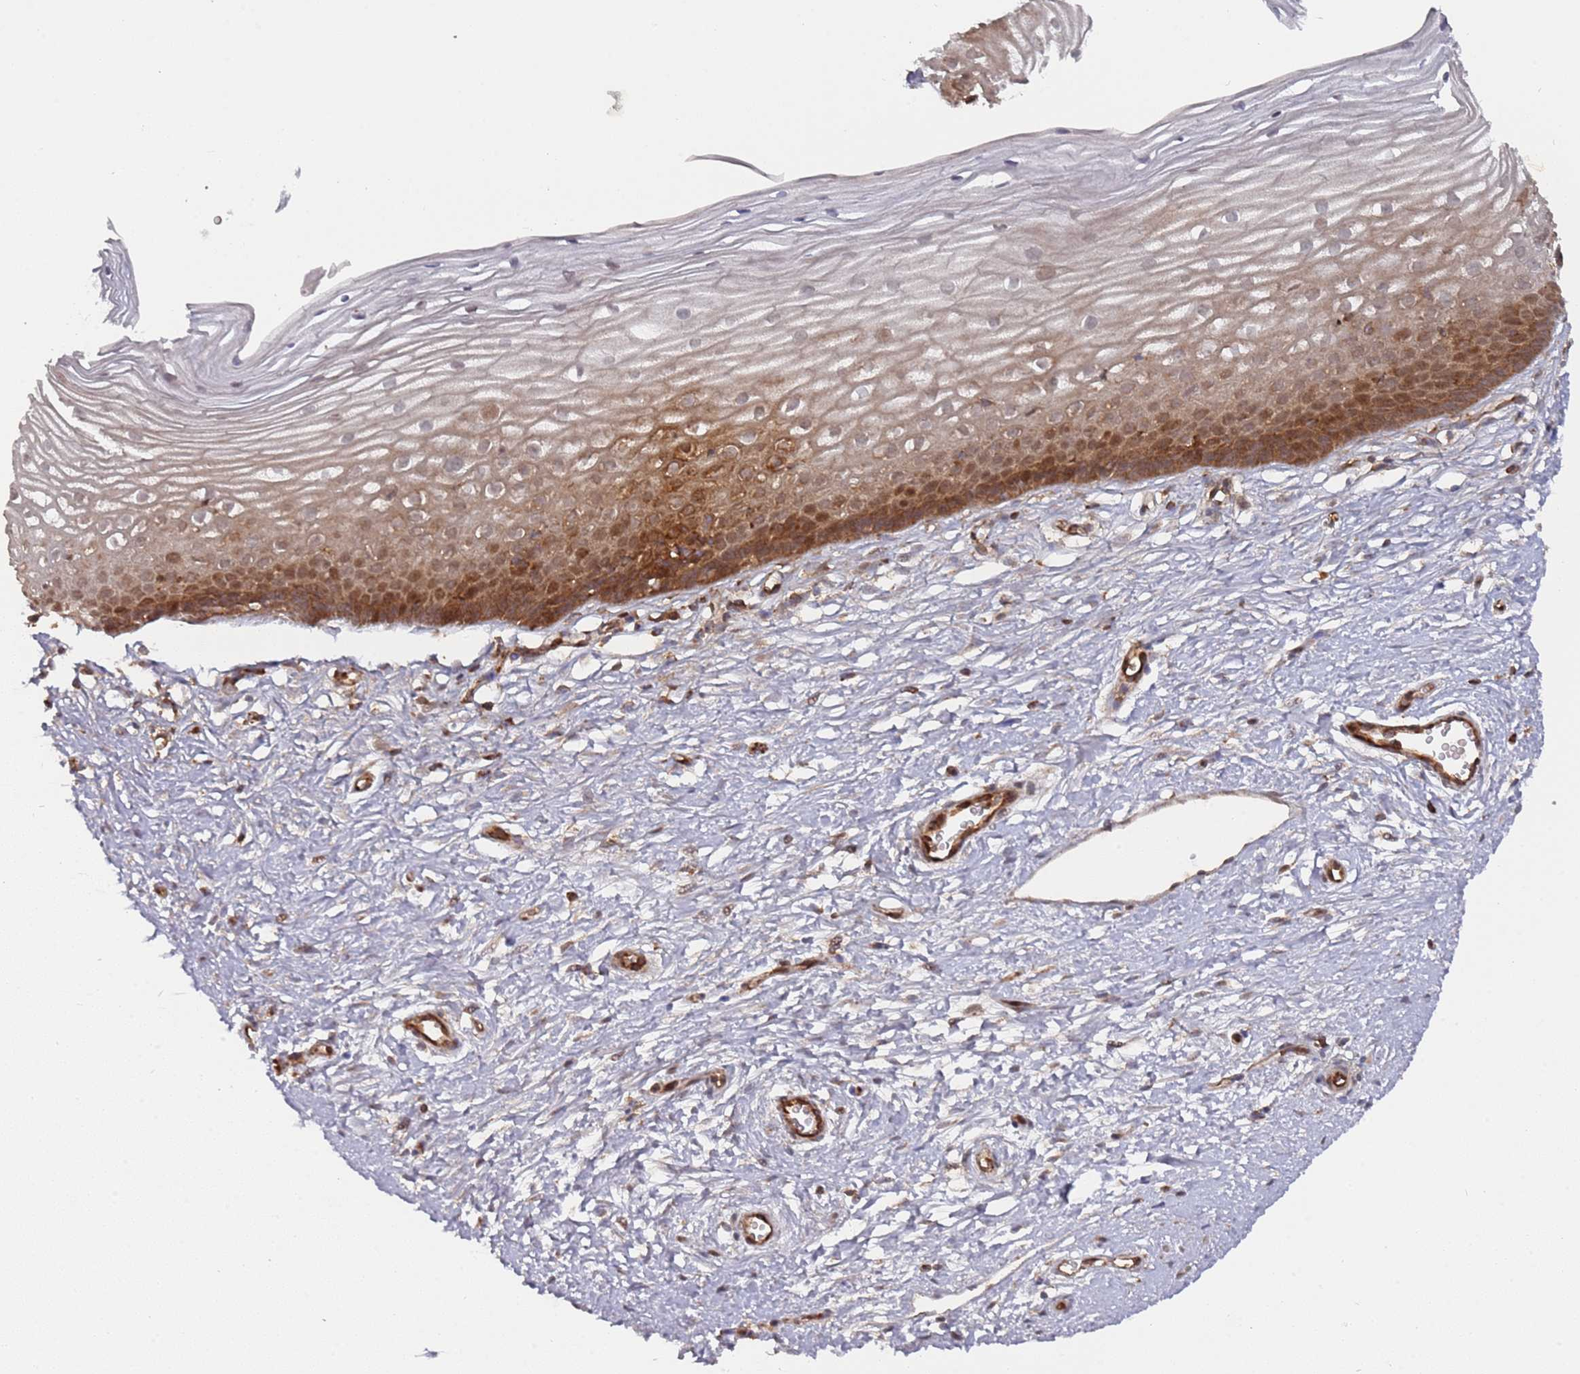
{"staining": {"intensity": "moderate", "quantity": ">75%", "location": "cytoplasmic/membranous"}, "tissue": "cervix", "cell_type": "Glandular cells", "image_type": "normal", "snomed": [{"axis": "morphology", "description": "Normal tissue, NOS"}, {"axis": "topography", "description": "Cervix"}], "caption": "About >75% of glandular cells in unremarkable cervix display moderate cytoplasmic/membranous protein expression as visualized by brown immunohistochemical staining.", "gene": "DDX60", "patient": {"sex": "female", "age": 40}}